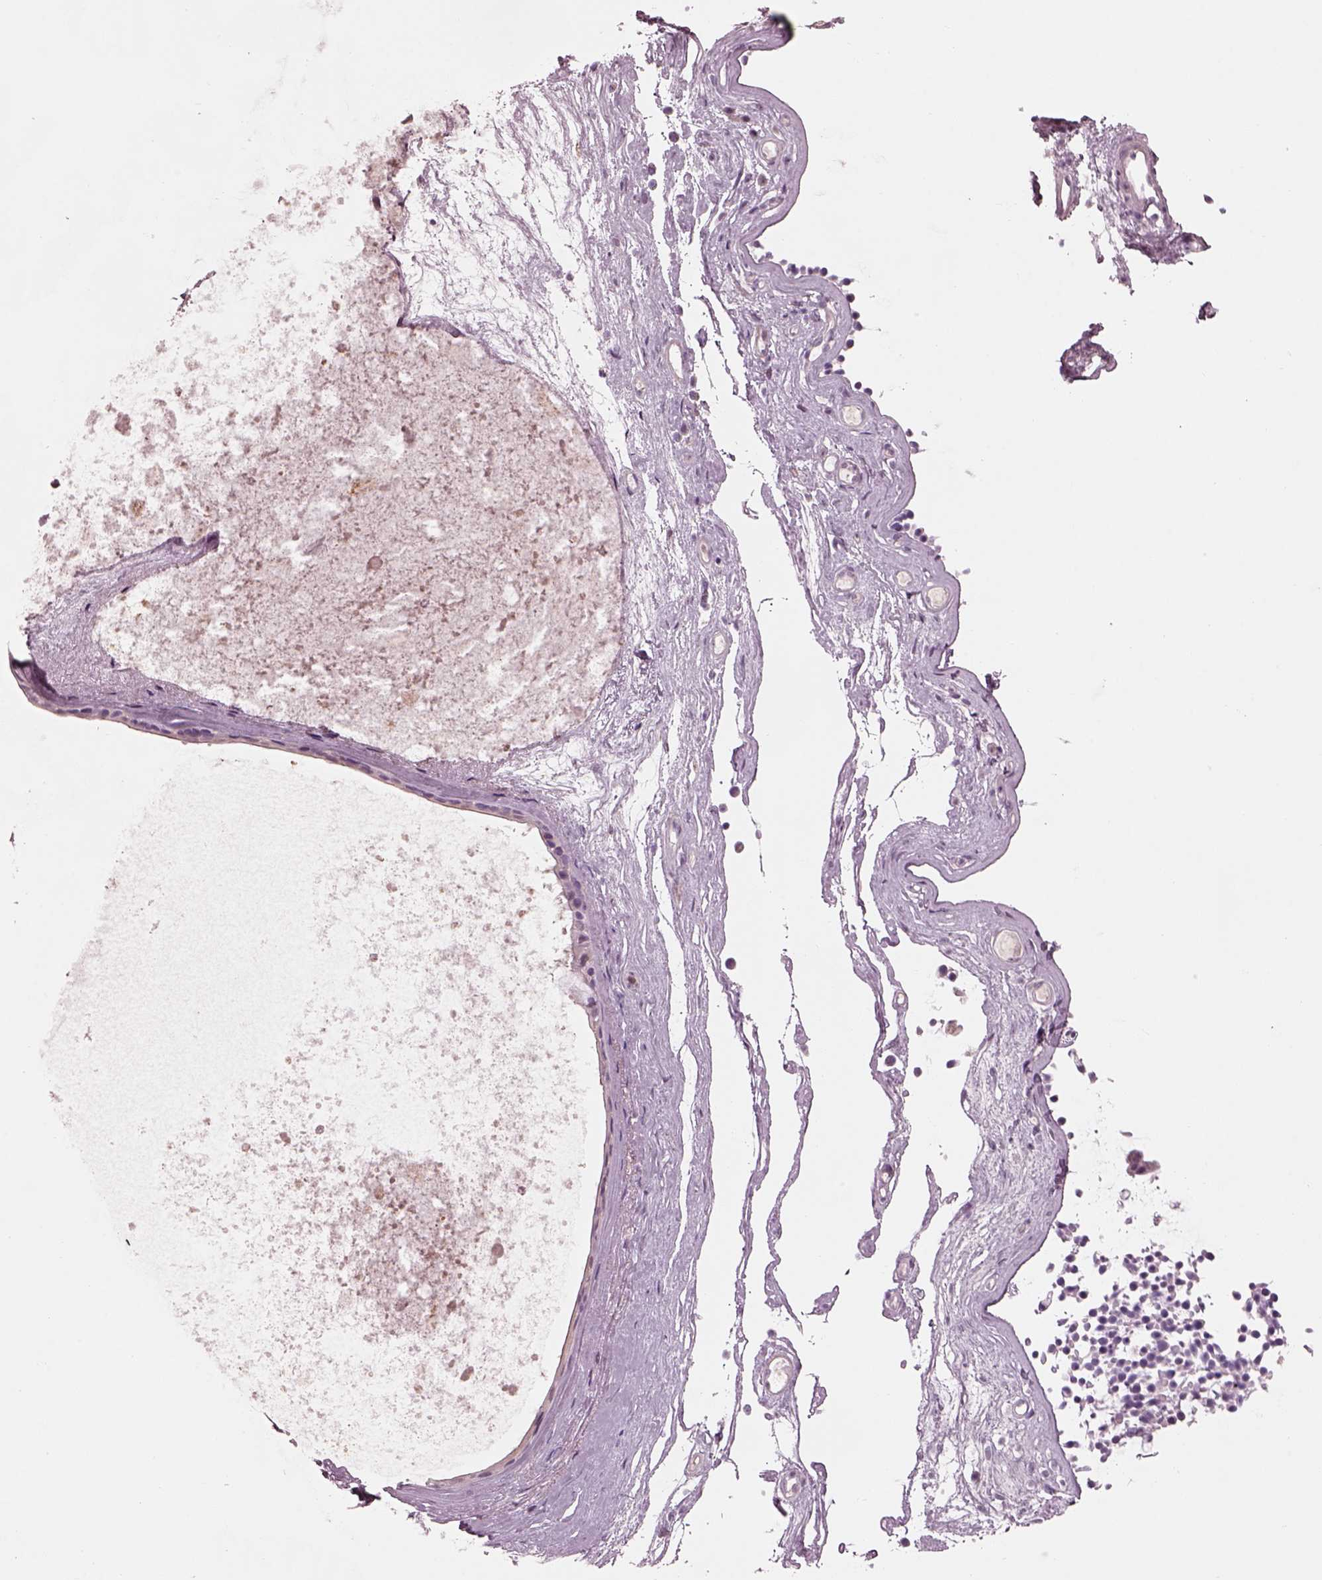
{"staining": {"intensity": "negative", "quantity": "none", "location": "none"}, "tissue": "nasopharynx", "cell_type": "Respiratory epithelial cells", "image_type": "normal", "snomed": [{"axis": "morphology", "description": "Normal tissue, NOS"}, {"axis": "topography", "description": "Nasopharynx"}], "caption": "Immunohistochemistry image of unremarkable human nasopharynx stained for a protein (brown), which exhibits no expression in respiratory epithelial cells. Nuclei are stained in blue.", "gene": "BFSP1", "patient": {"sex": "female", "age": 85}}